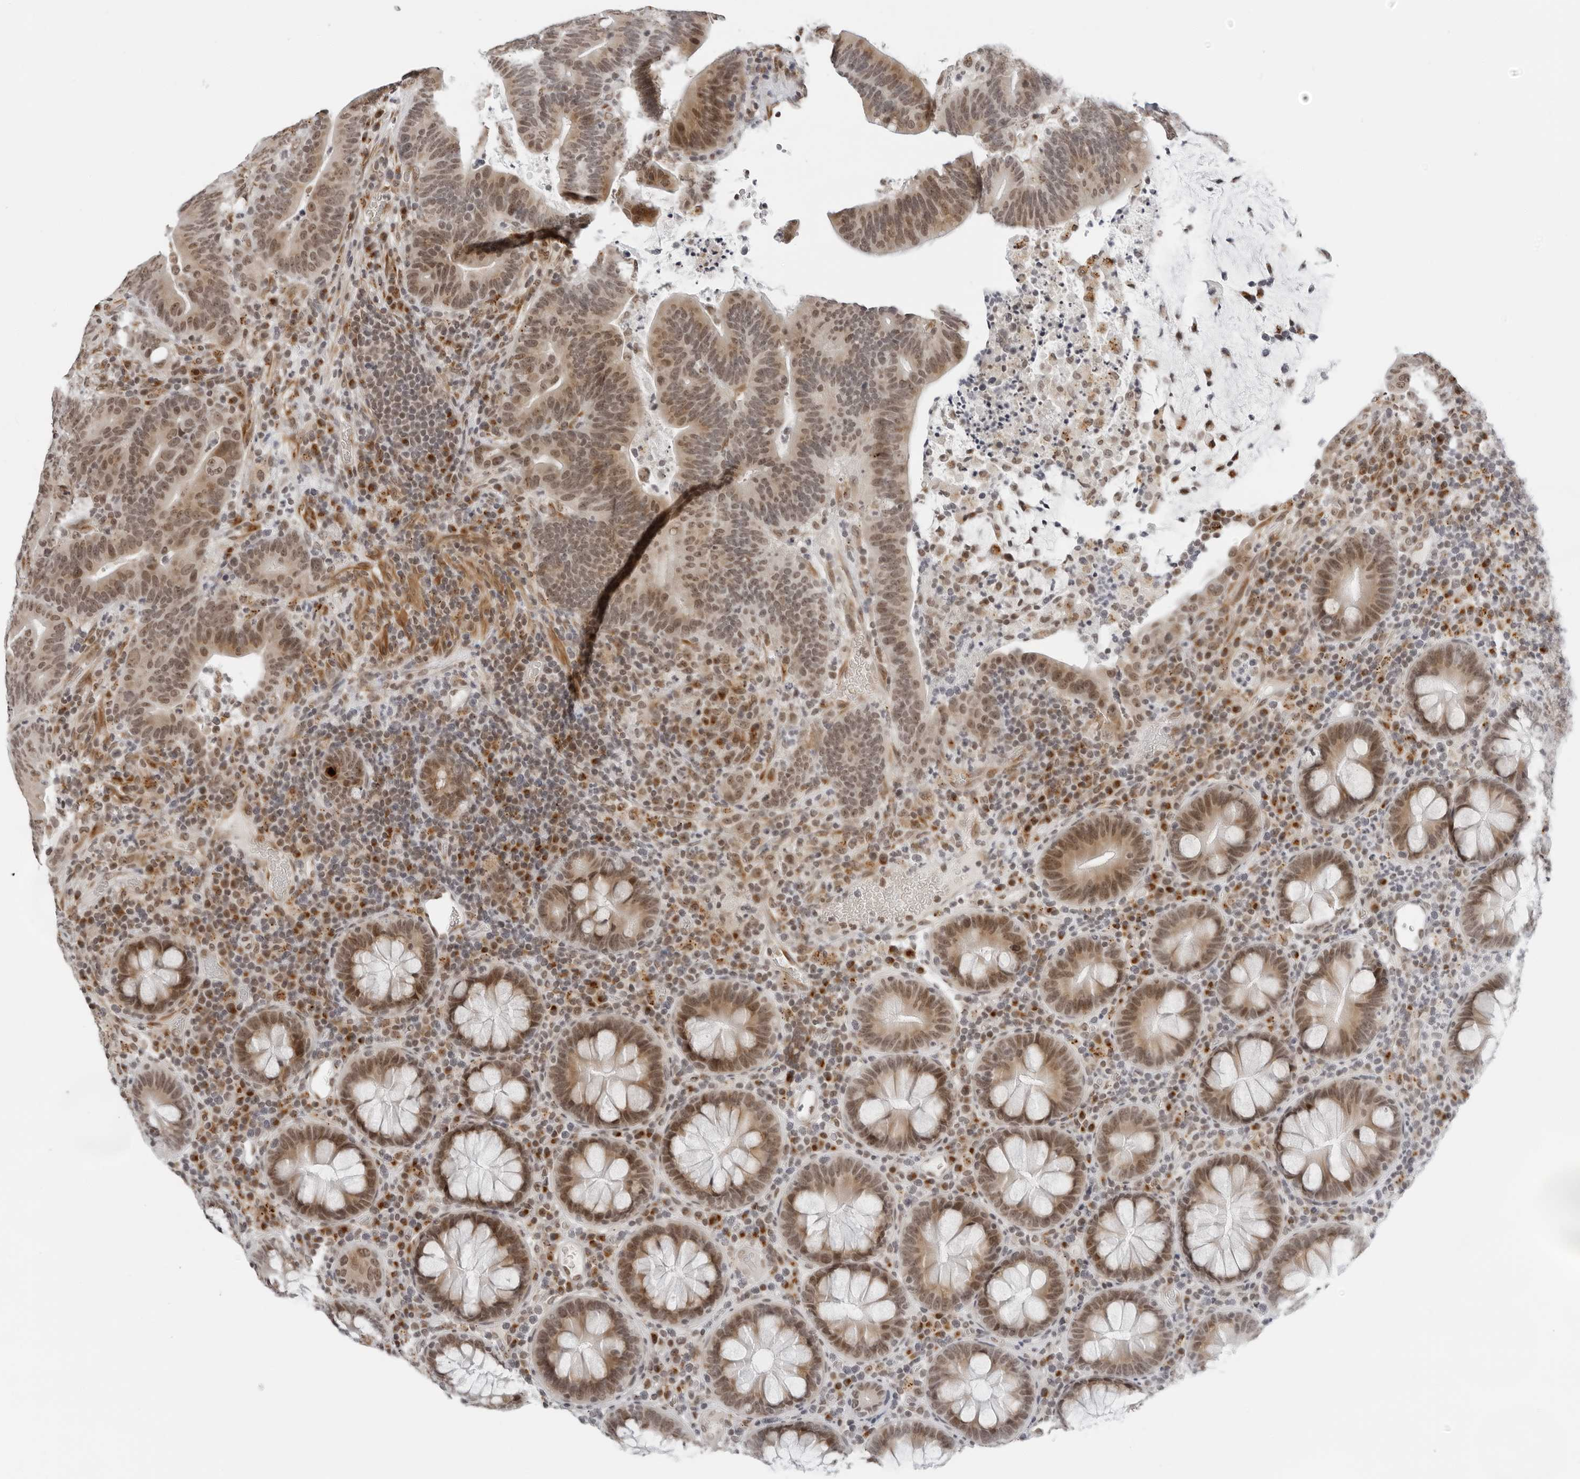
{"staining": {"intensity": "moderate", "quantity": ">75%", "location": "nuclear"}, "tissue": "colorectal cancer", "cell_type": "Tumor cells", "image_type": "cancer", "snomed": [{"axis": "morphology", "description": "Adenocarcinoma, NOS"}, {"axis": "topography", "description": "Colon"}], "caption": "This image shows immunohistochemistry staining of colorectal cancer, with medium moderate nuclear expression in approximately >75% of tumor cells.", "gene": "TOX4", "patient": {"sex": "female", "age": 66}}